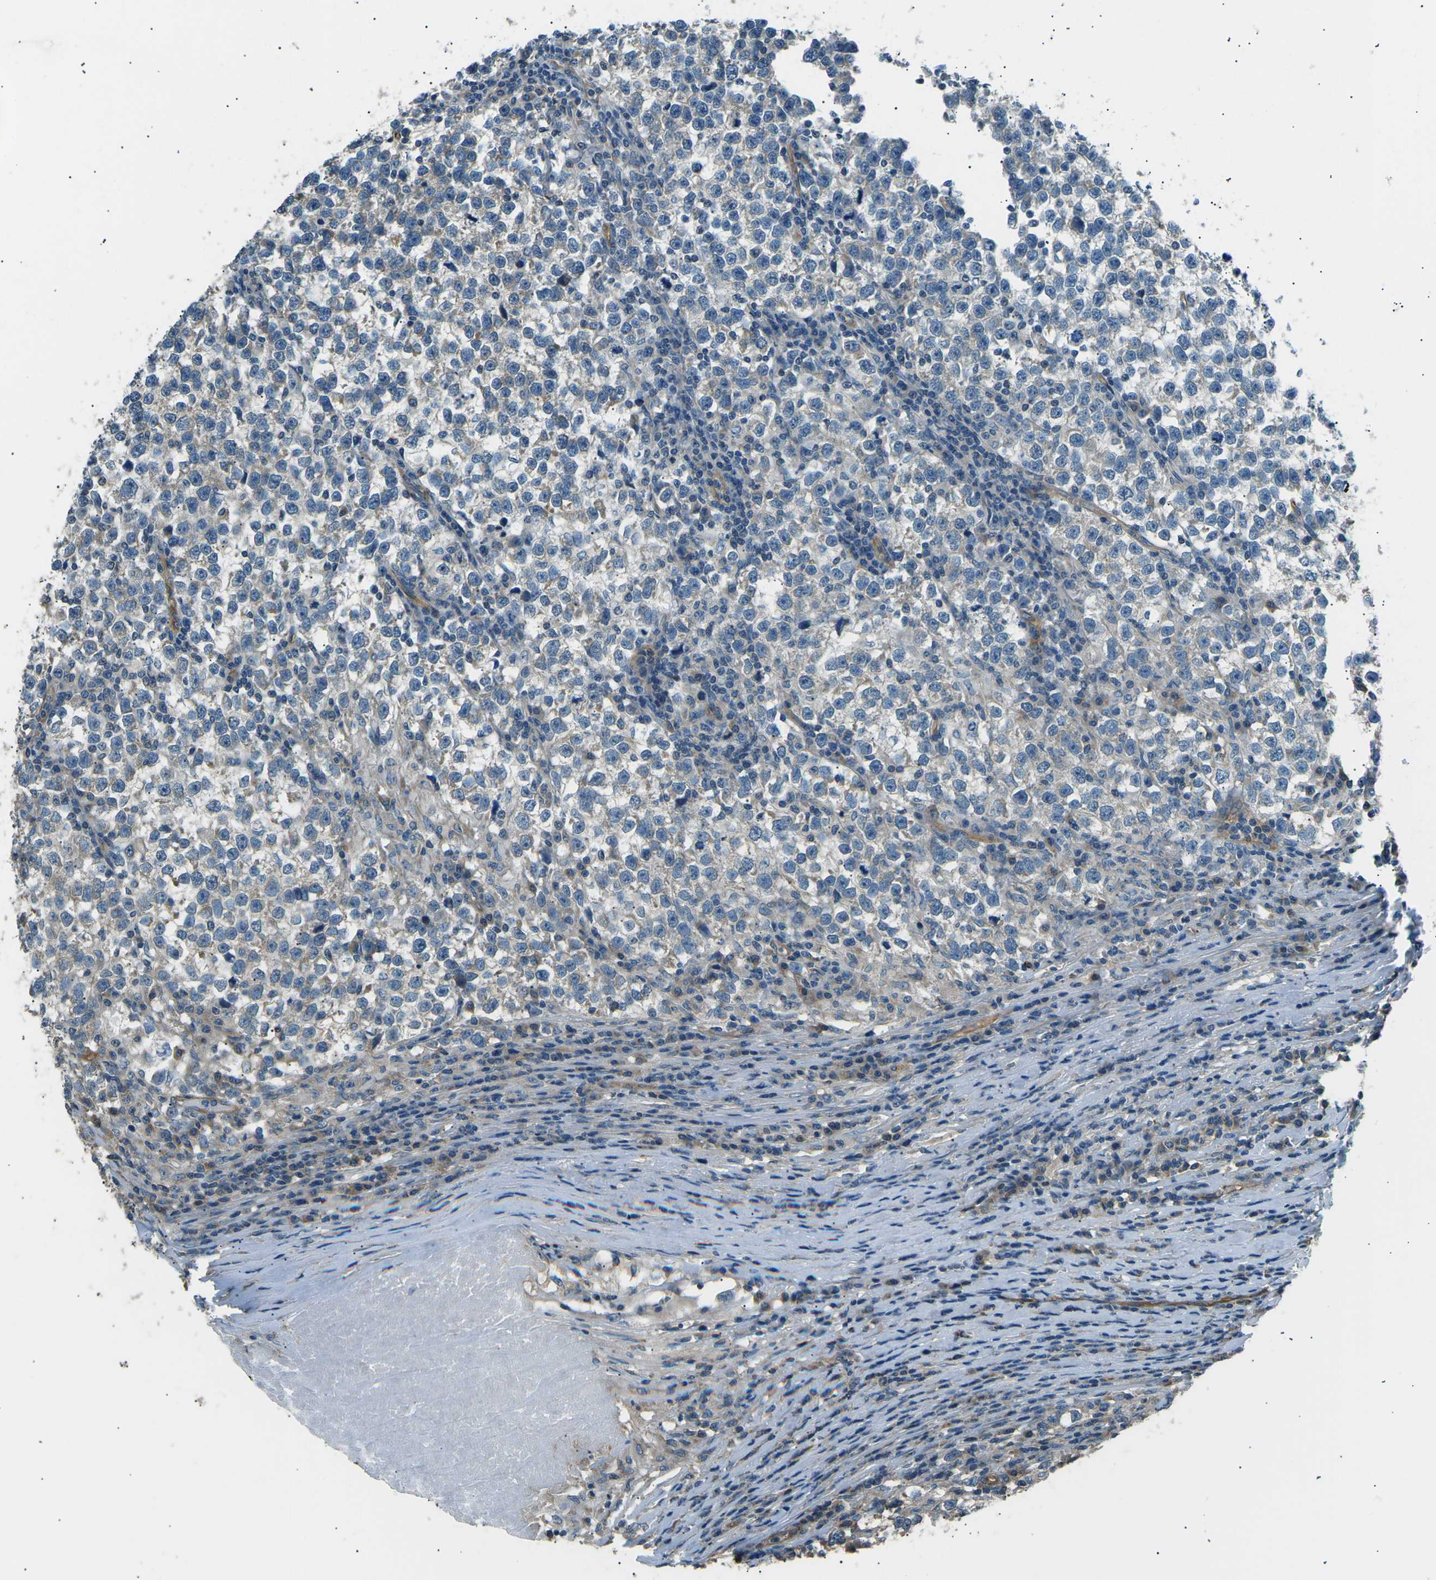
{"staining": {"intensity": "weak", "quantity": "<25%", "location": "cytoplasmic/membranous"}, "tissue": "testis cancer", "cell_type": "Tumor cells", "image_type": "cancer", "snomed": [{"axis": "morphology", "description": "Normal tissue, NOS"}, {"axis": "morphology", "description": "Seminoma, NOS"}, {"axis": "topography", "description": "Testis"}], "caption": "Image shows no significant protein positivity in tumor cells of testis seminoma.", "gene": "SLK", "patient": {"sex": "male", "age": 43}}